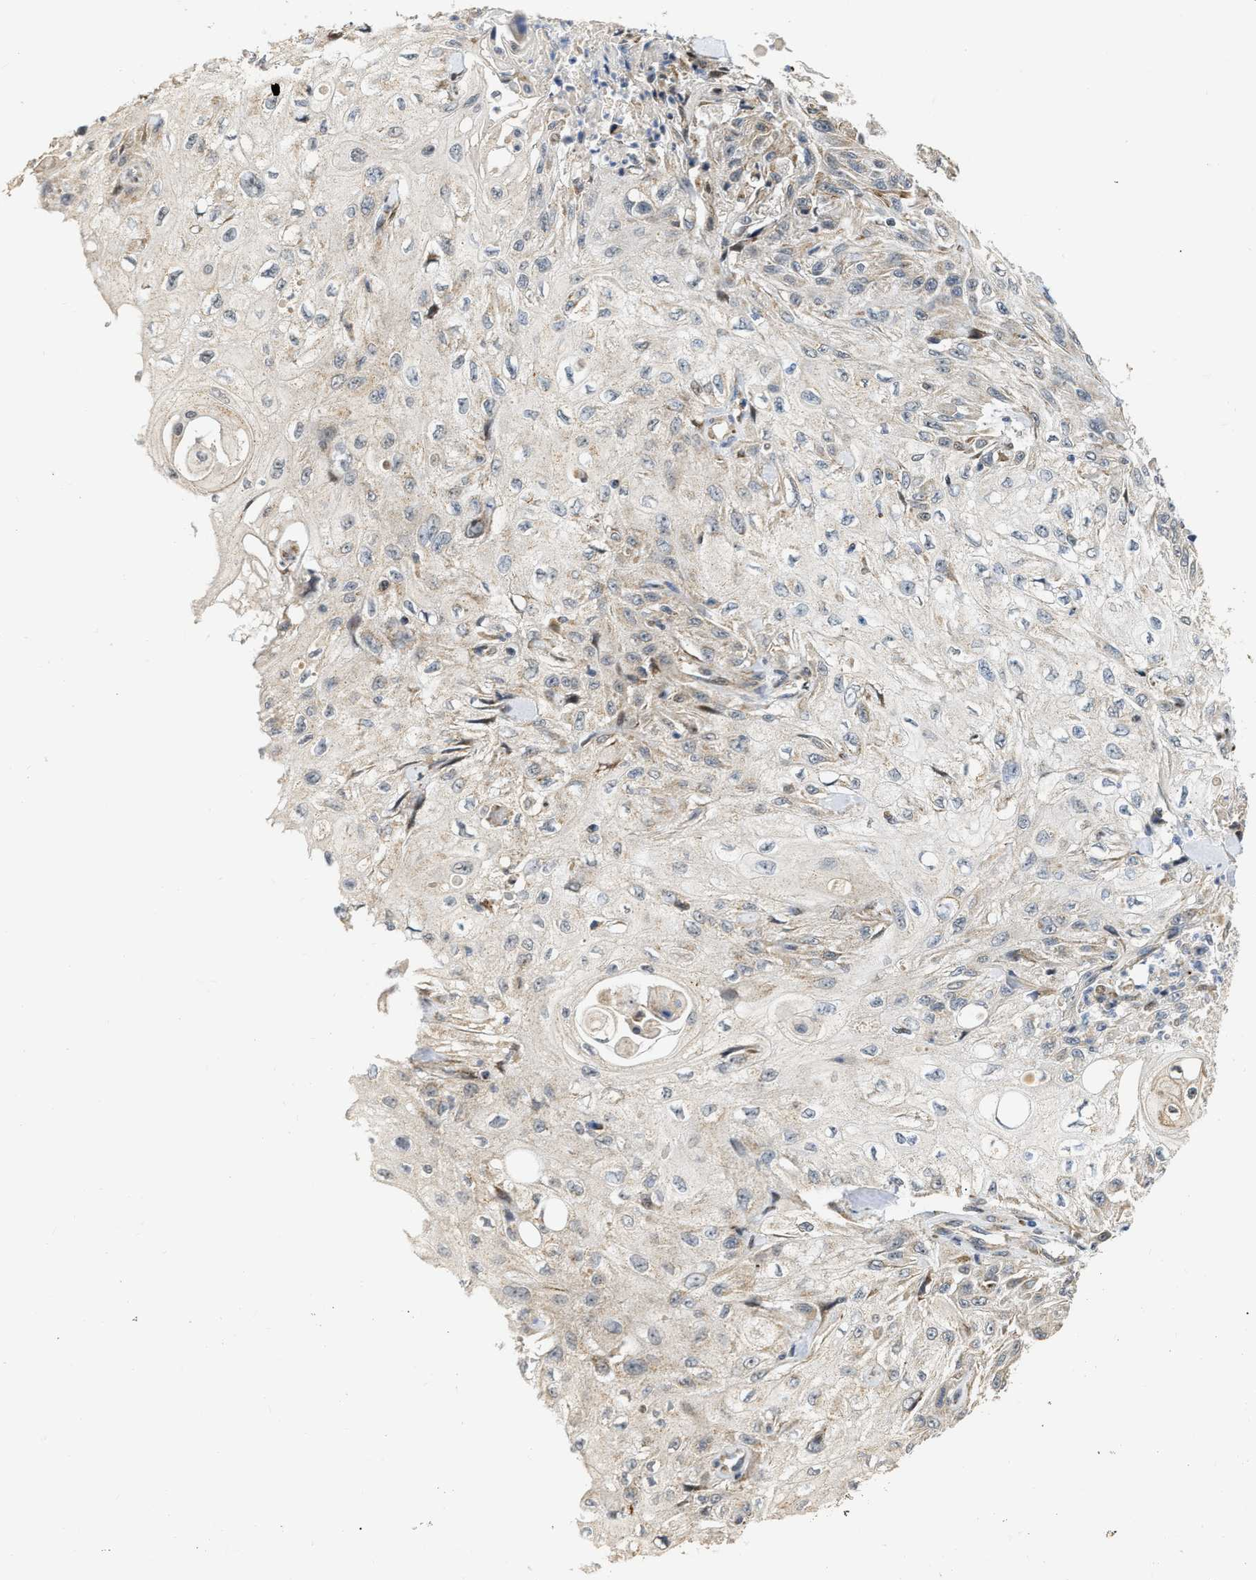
{"staining": {"intensity": "weak", "quantity": "<25%", "location": "cytoplasmic/membranous"}, "tissue": "skin cancer", "cell_type": "Tumor cells", "image_type": "cancer", "snomed": [{"axis": "morphology", "description": "Squamous cell carcinoma, NOS"}, {"axis": "morphology", "description": "Squamous cell carcinoma, metastatic, NOS"}, {"axis": "topography", "description": "Skin"}, {"axis": "topography", "description": "Lymph node"}], "caption": "Micrograph shows no significant protein expression in tumor cells of skin cancer (squamous cell carcinoma).", "gene": "DEPTOR", "patient": {"sex": "male", "age": 75}}